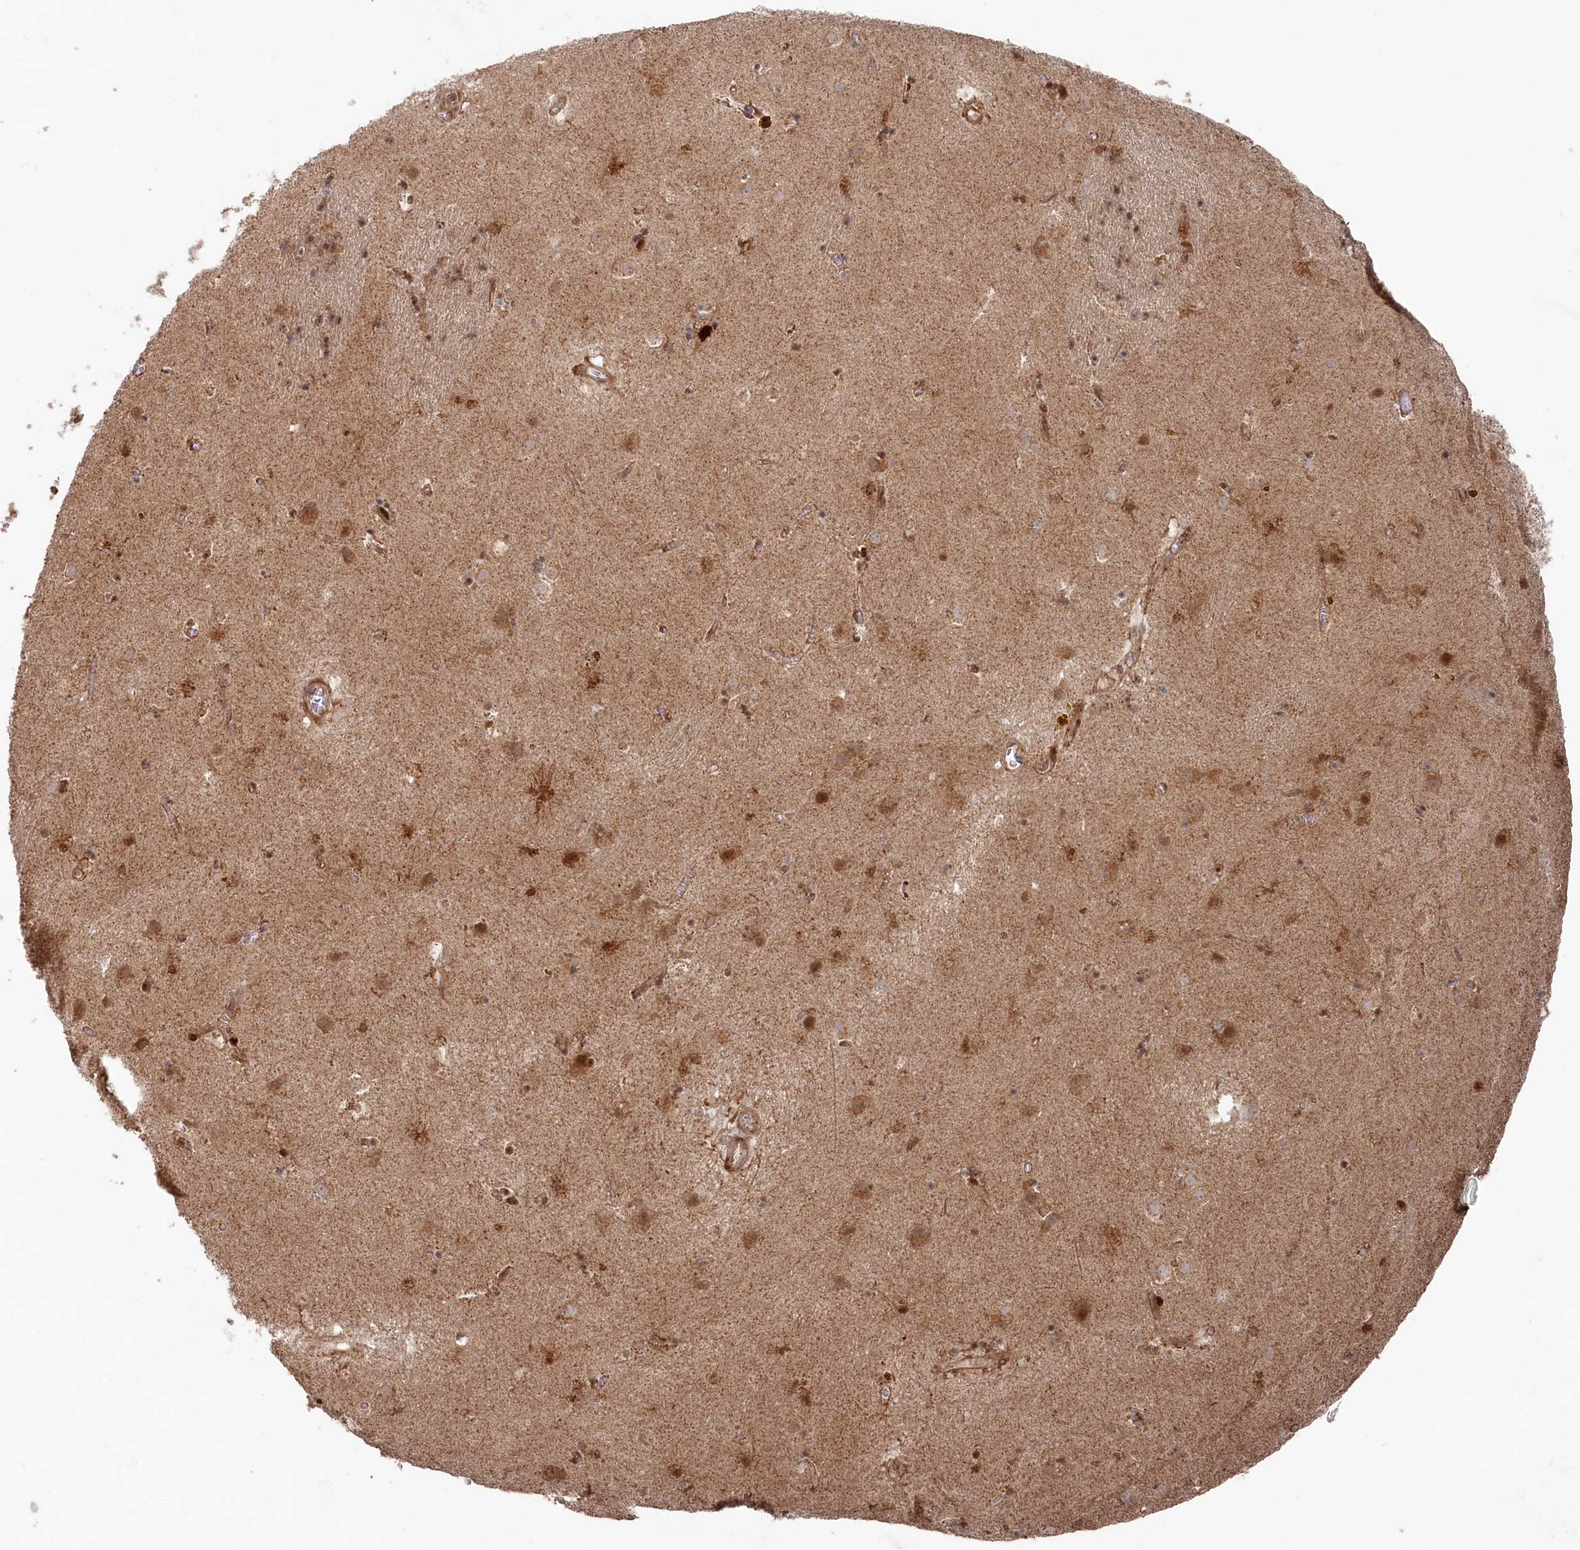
{"staining": {"intensity": "moderate", "quantity": "25%-75%", "location": "cytoplasmic/membranous,nuclear"}, "tissue": "caudate", "cell_type": "Glial cells", "image_type": "normal", "snomed": [{"axis": "morphology", "description": "Normal tissue, NOS"}, {"axis": "topography", "description": "Lateral ventricle wall"}], "caption": "Unremarkable caudate displays moderate cytoplasmic/membranous,nuclear expression in about 25%-75% of glial cells, visualized by immunohistochemistry. The staining was performed using DAB (3,3'-diaminobenzidine) to visualize the protein expression in brown, while the nuclei were stained in blue with hematoxylin (Magnification: 20x).", "gene": "POLR3A", "patient": {"sex": "male", "age": 70}}